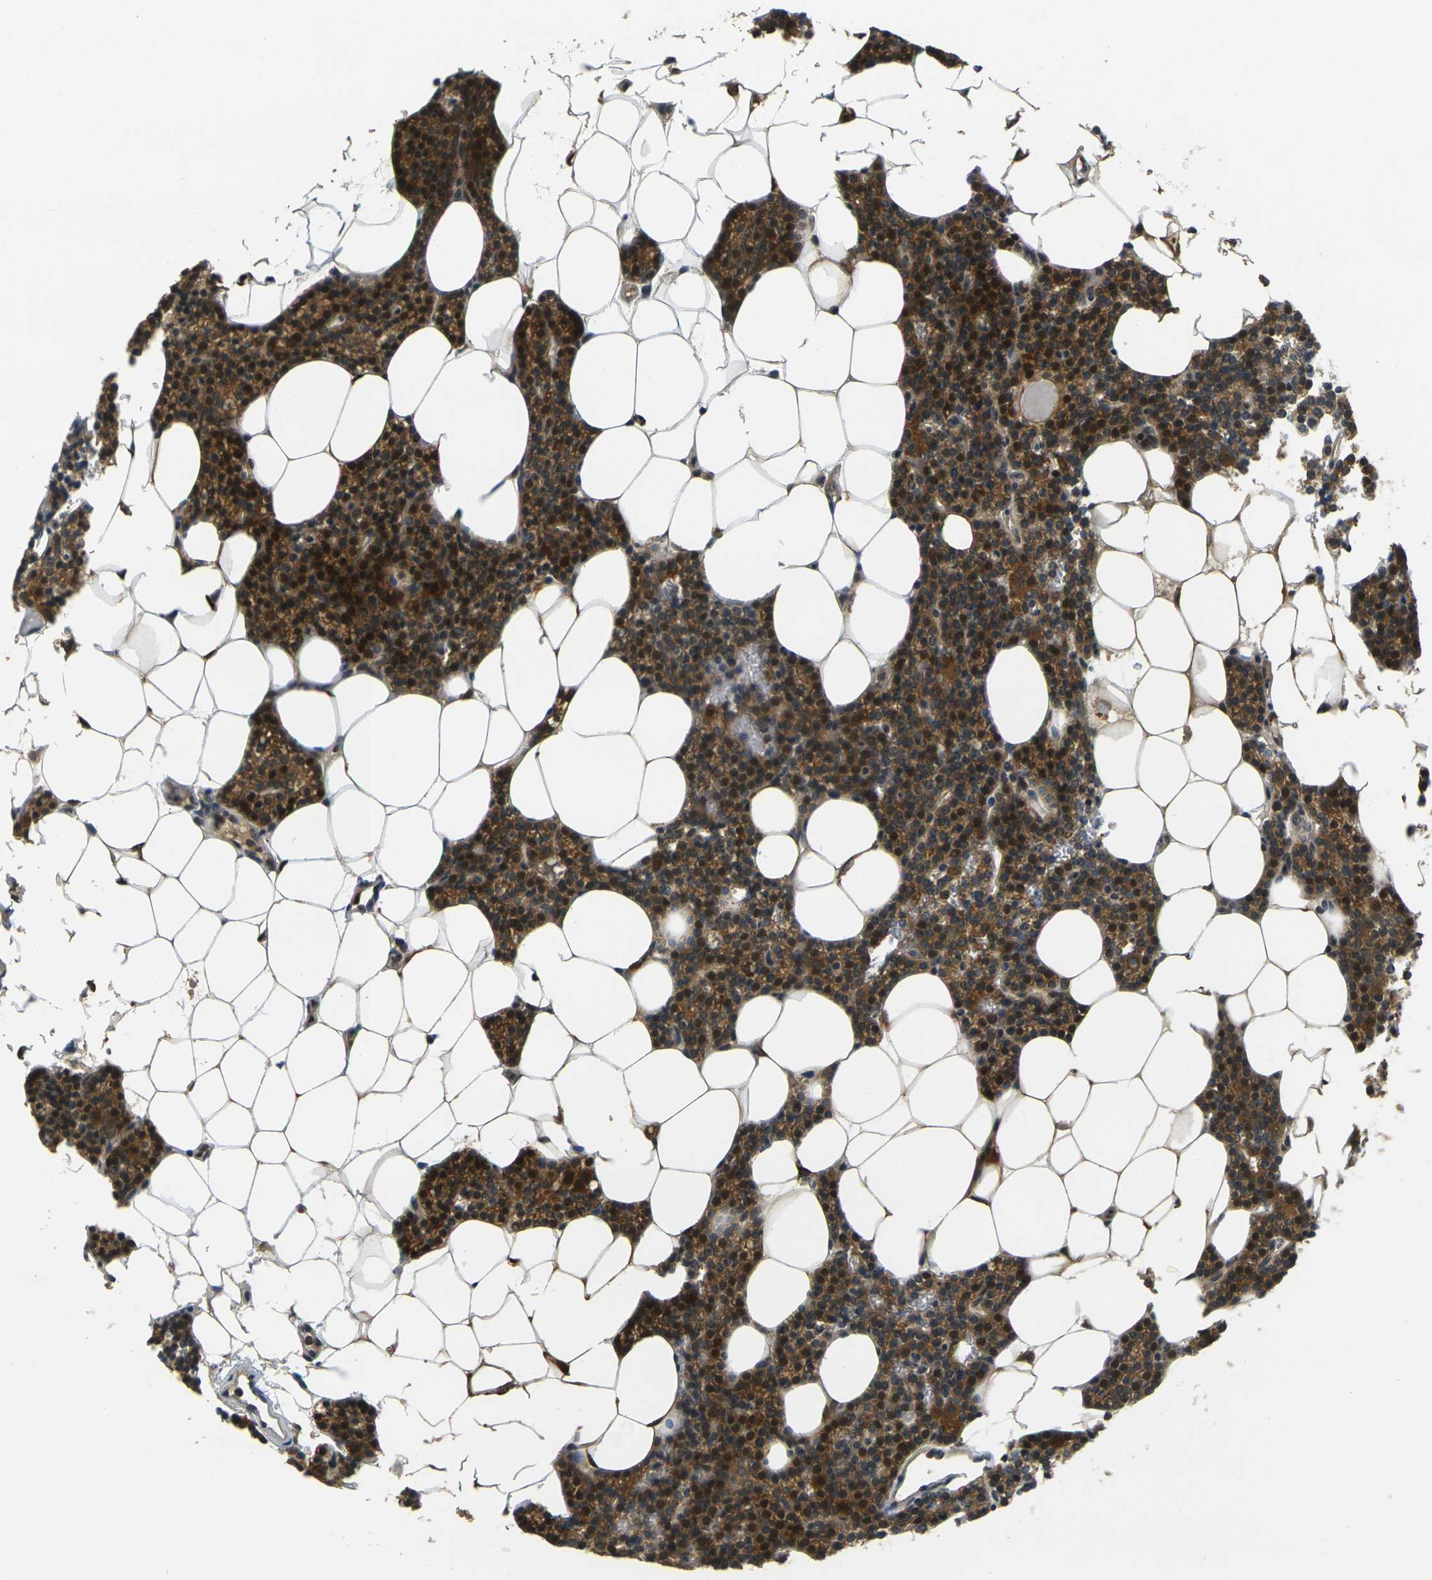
{"staining": {"intensity": "moderate", "quantity": ">75%", "location": "cytoplasmic/membranous"}, "tissue": "parathyroid gland", "cell_type": "Glandular cells", "image_type": "normal", "snomed": [{"axis": "morphology", "description": "Normal tissue, NOS"}, {"axis": "morphology", "description": "Adenoma, NOS"}, {"axis": "topography", "description": "Parathyroid gland"}], "caption": "Parathyroid gland stained for a protein (brown) reveals moderate cytoplasmic/membranous positive positivity in approximately >75% of glandular cells.", "gene": "KLHL8", "patient": {"sex": "female", "age": 51}}